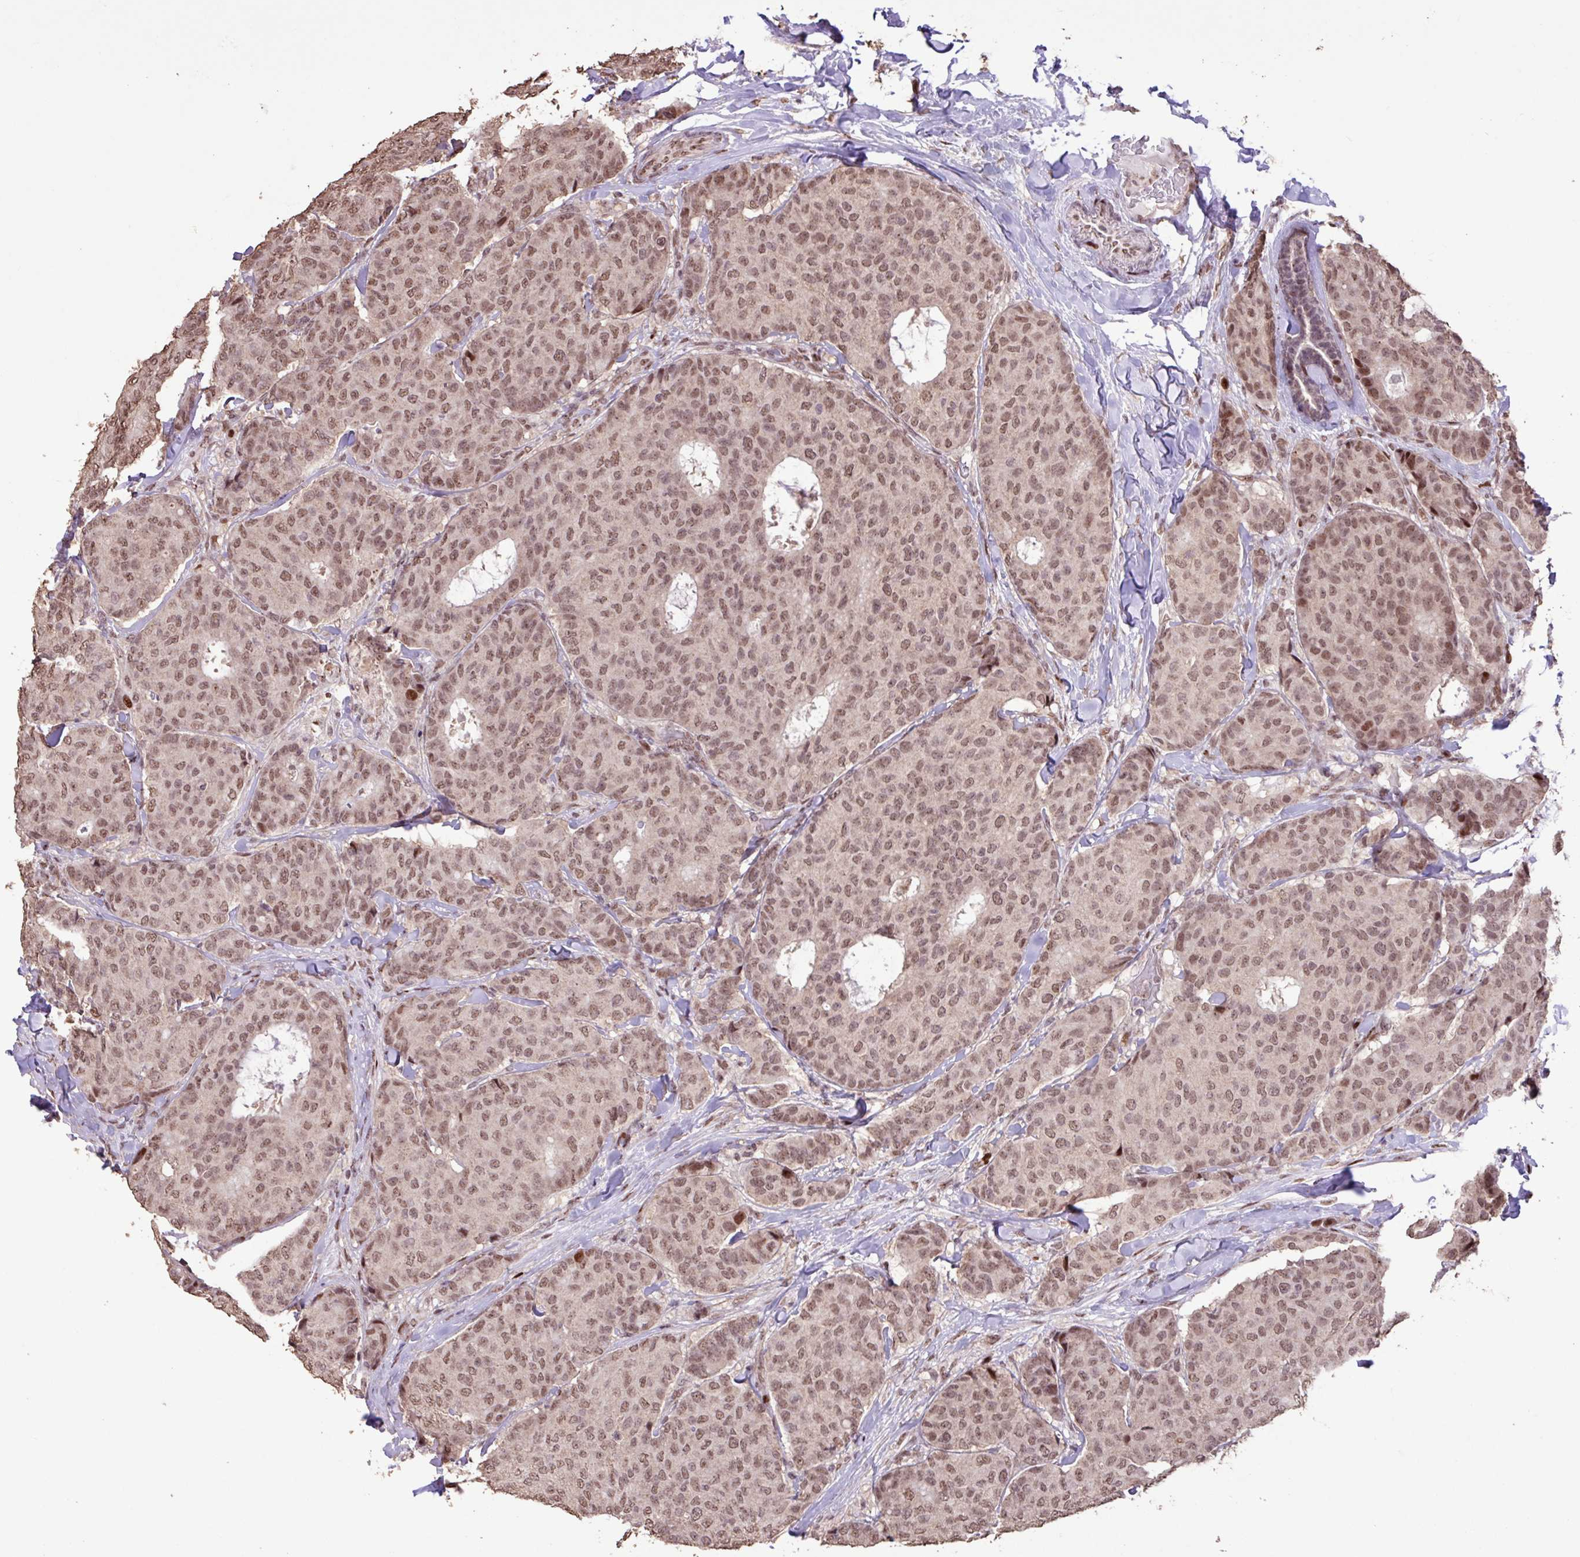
{"staining": {"intensity": "moderate", "quantity": ">75%", "location": "nuclear"}, "tissue": "breast cancer", "cell_type": "Tumor cells", "image_type": "cancer", "snomed": [{"axis": "morphology", "description": "Duct carcinoma"}, {"axis": "topography", "description": "Breast"}], "caption": "Human breast cancer (intraductal carcinoma) stained for a protein (brown) reveals moderate nuclear positive expression in approximately >75% of tumor cells.", "gene": "ZNF709", "patient": {"sex": "female", "age": 75}}